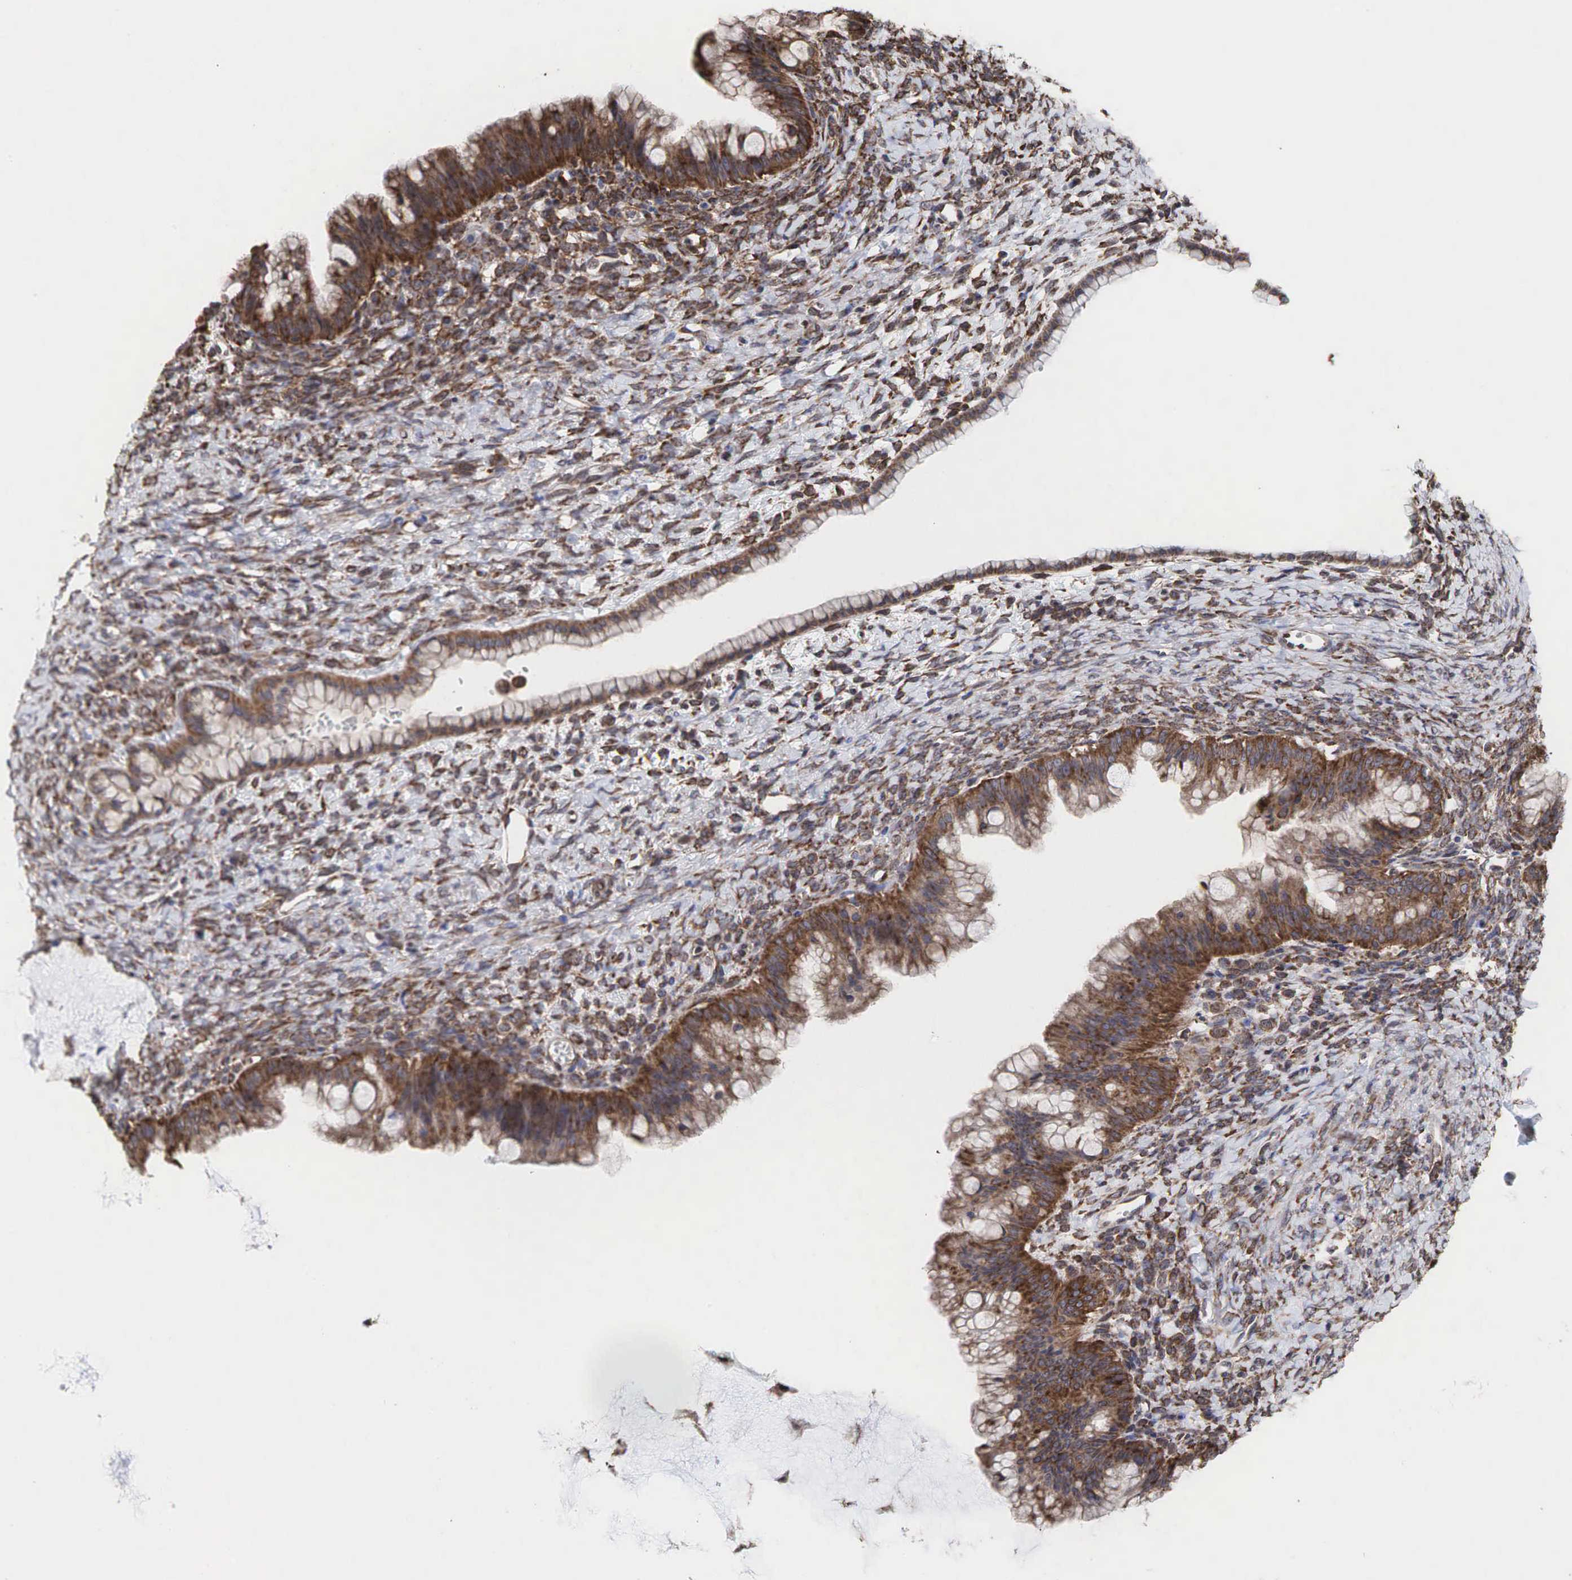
{"staining": {"intensity": "moderate", "quantity": ">75%", "location": "cytoplasmic/membranous"}, "tissue": "ovarian cancer", "cell_type": "Tumor cells", "image_type": "cancer", "snomed": [{"axis": "morphology", "description": "Cystadenocarcinoma, mucinous, NOS"}, {"axis": "topography", "description": "Ovary"}], "caption": "Approximately >75% of tumor cells in ovarian cancer demonstrate moderate cytoplasmic/membranous protein positivity as visualized by brown immunohistochemical staining.", "gene": "PABPC5", "patient": {"sex": "female", "age": 25}}